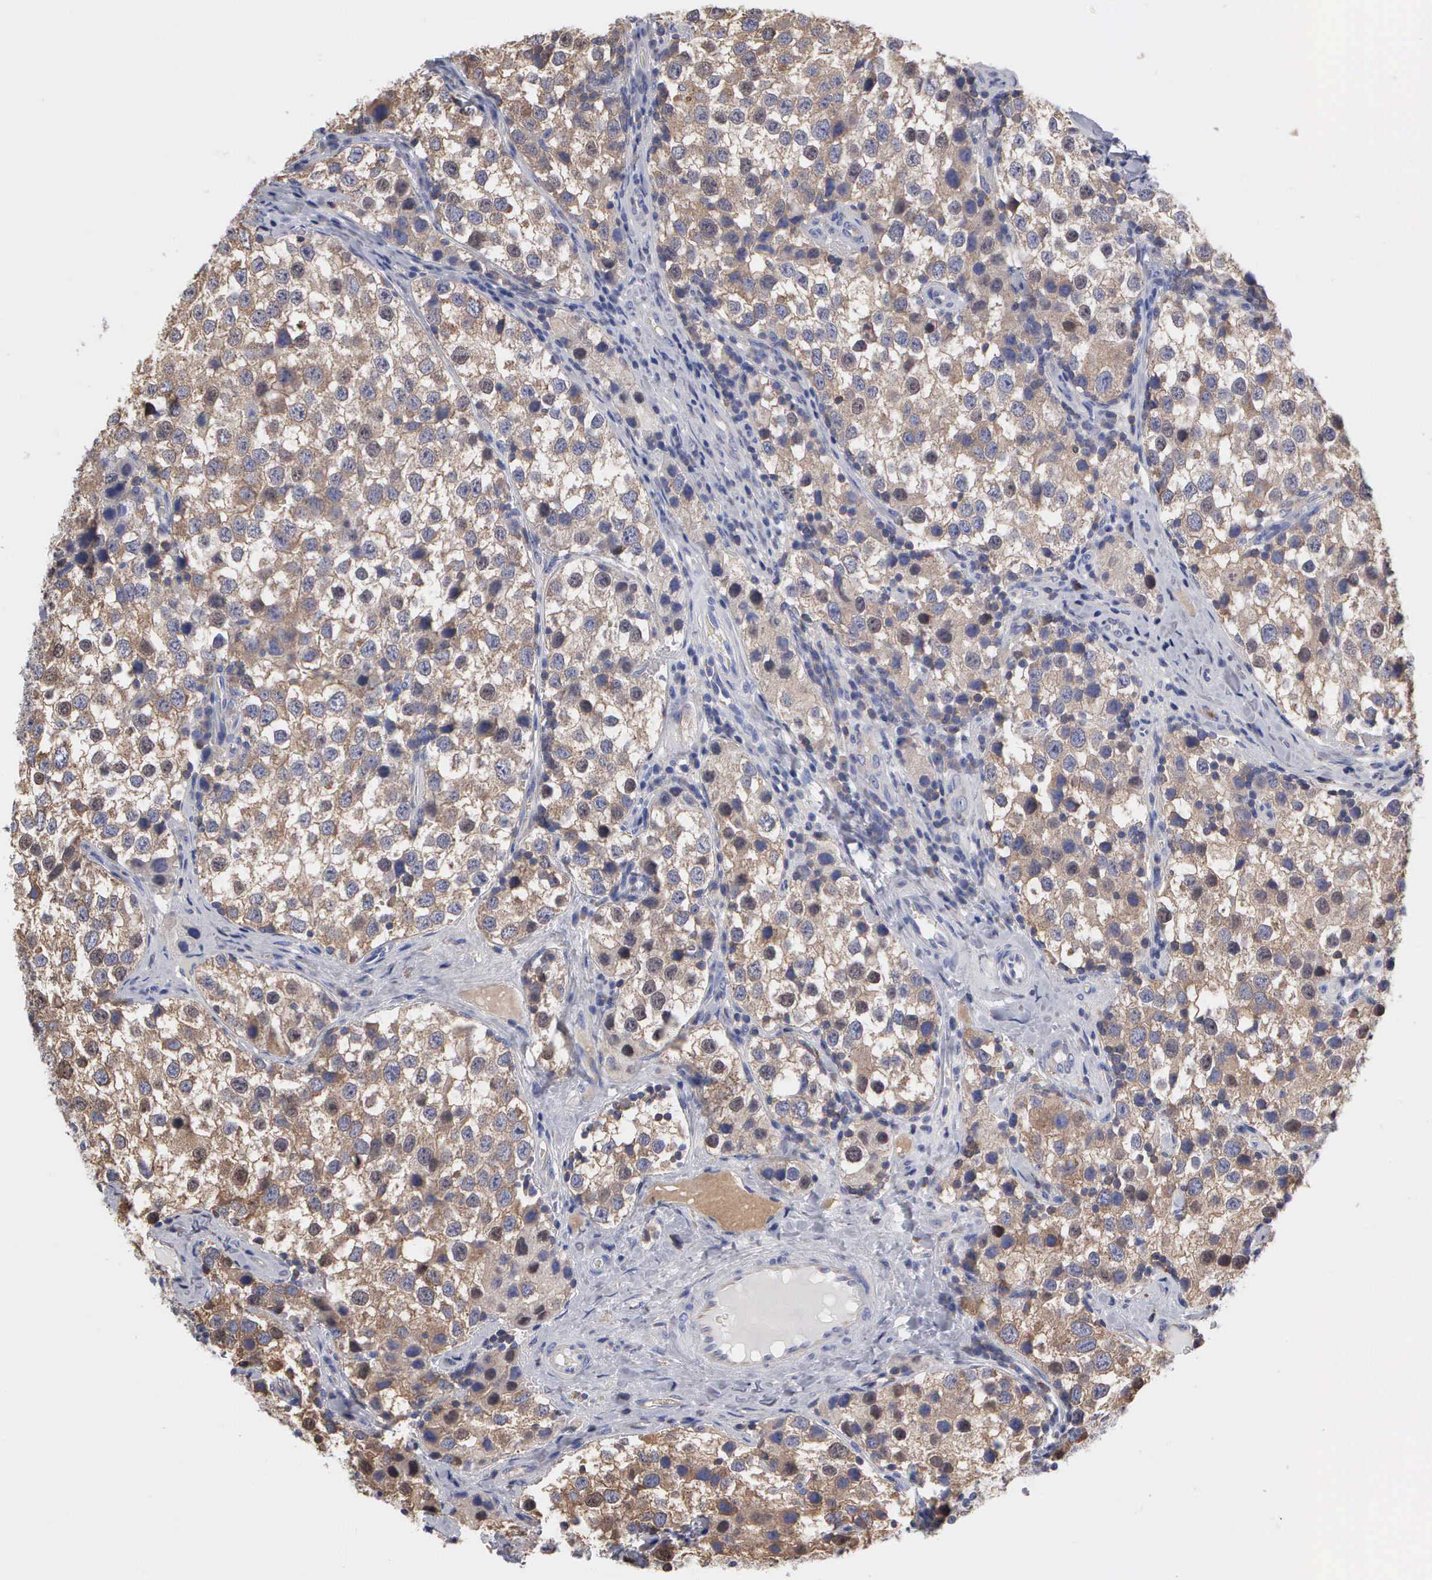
{"staining": {"intensity": "weak", "quantity": "25%-75%", "location": "cytoplasmic/membranous"}, "tissue": "testis cancer", "cell_type": "Tumor cells", "image_type": "cancer", "snomed": [{"axis": "morphology", "description": "Seminoma, NOS"}, {"axis": "topography", "description": "Testis"}], "caption": "Testis seminoma stained with DAB (3,3'-diaminobenzidine) immunohistochemistry shows low levels of weak cytoplasmic/membranous expression in about 25%-75% of tumor cells.", "gene": "G6PD", "patient": {"sex": "male", "age": 39}}